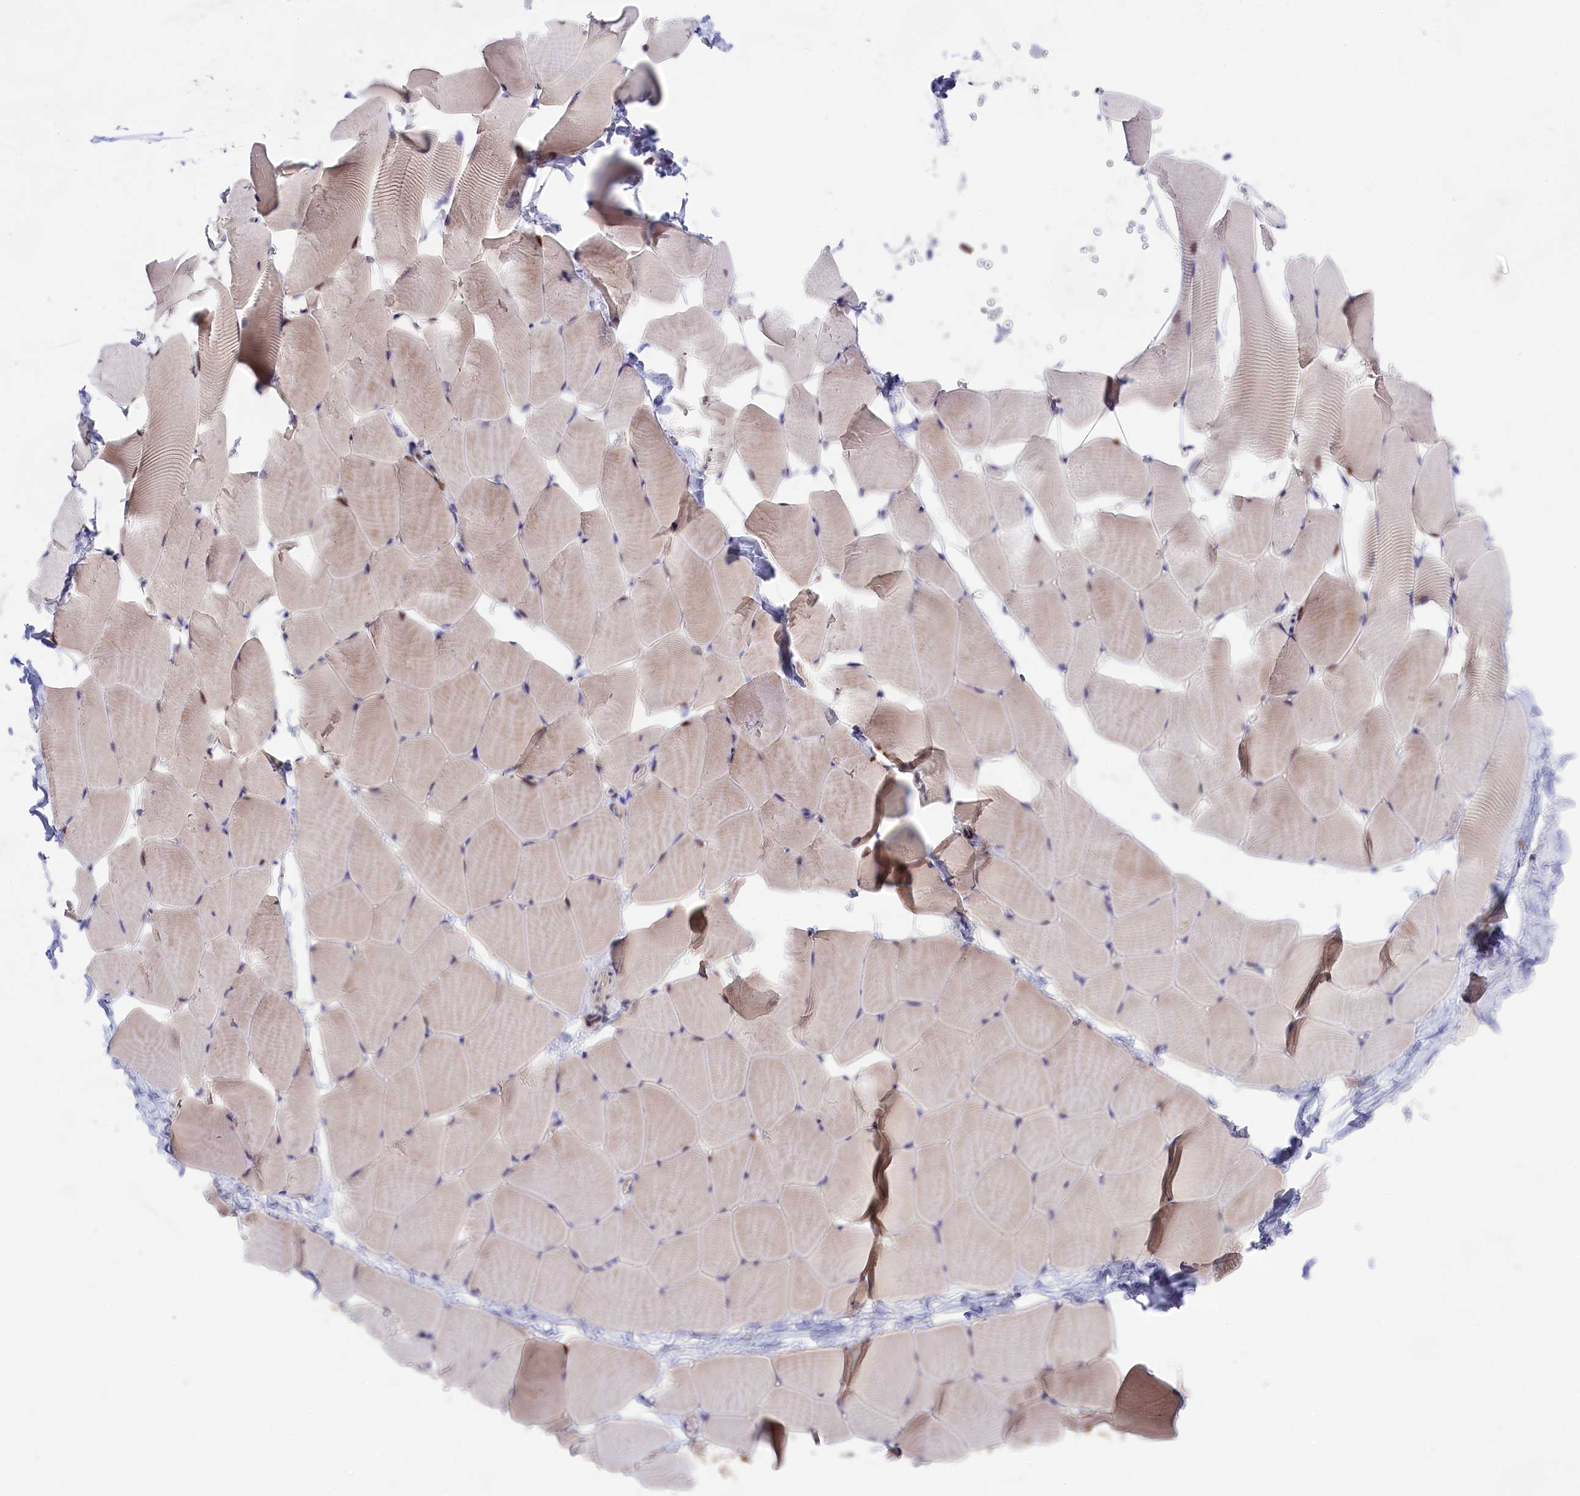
{"staining": {"intensity": "weak", "quantity": "<25%", "location": "cytoplasmic/membranous"}, "tissue": "skeletal muscle", "cell_type": "Myocytes", "image_type": "normal", "snomed": [{"axis": "morphology", "description": "Normal tissue, NOS"}, {"axis": "topography", "description": "Skeletal muscle"}], "caption": "Immunohistochemistry histopathology image of normal human skeletal muscle stained for a protein (brown), which reveals no expression in myocytes.", "gene": "PPP1R13L", "patient": {"sex": "male", "age": 25}}